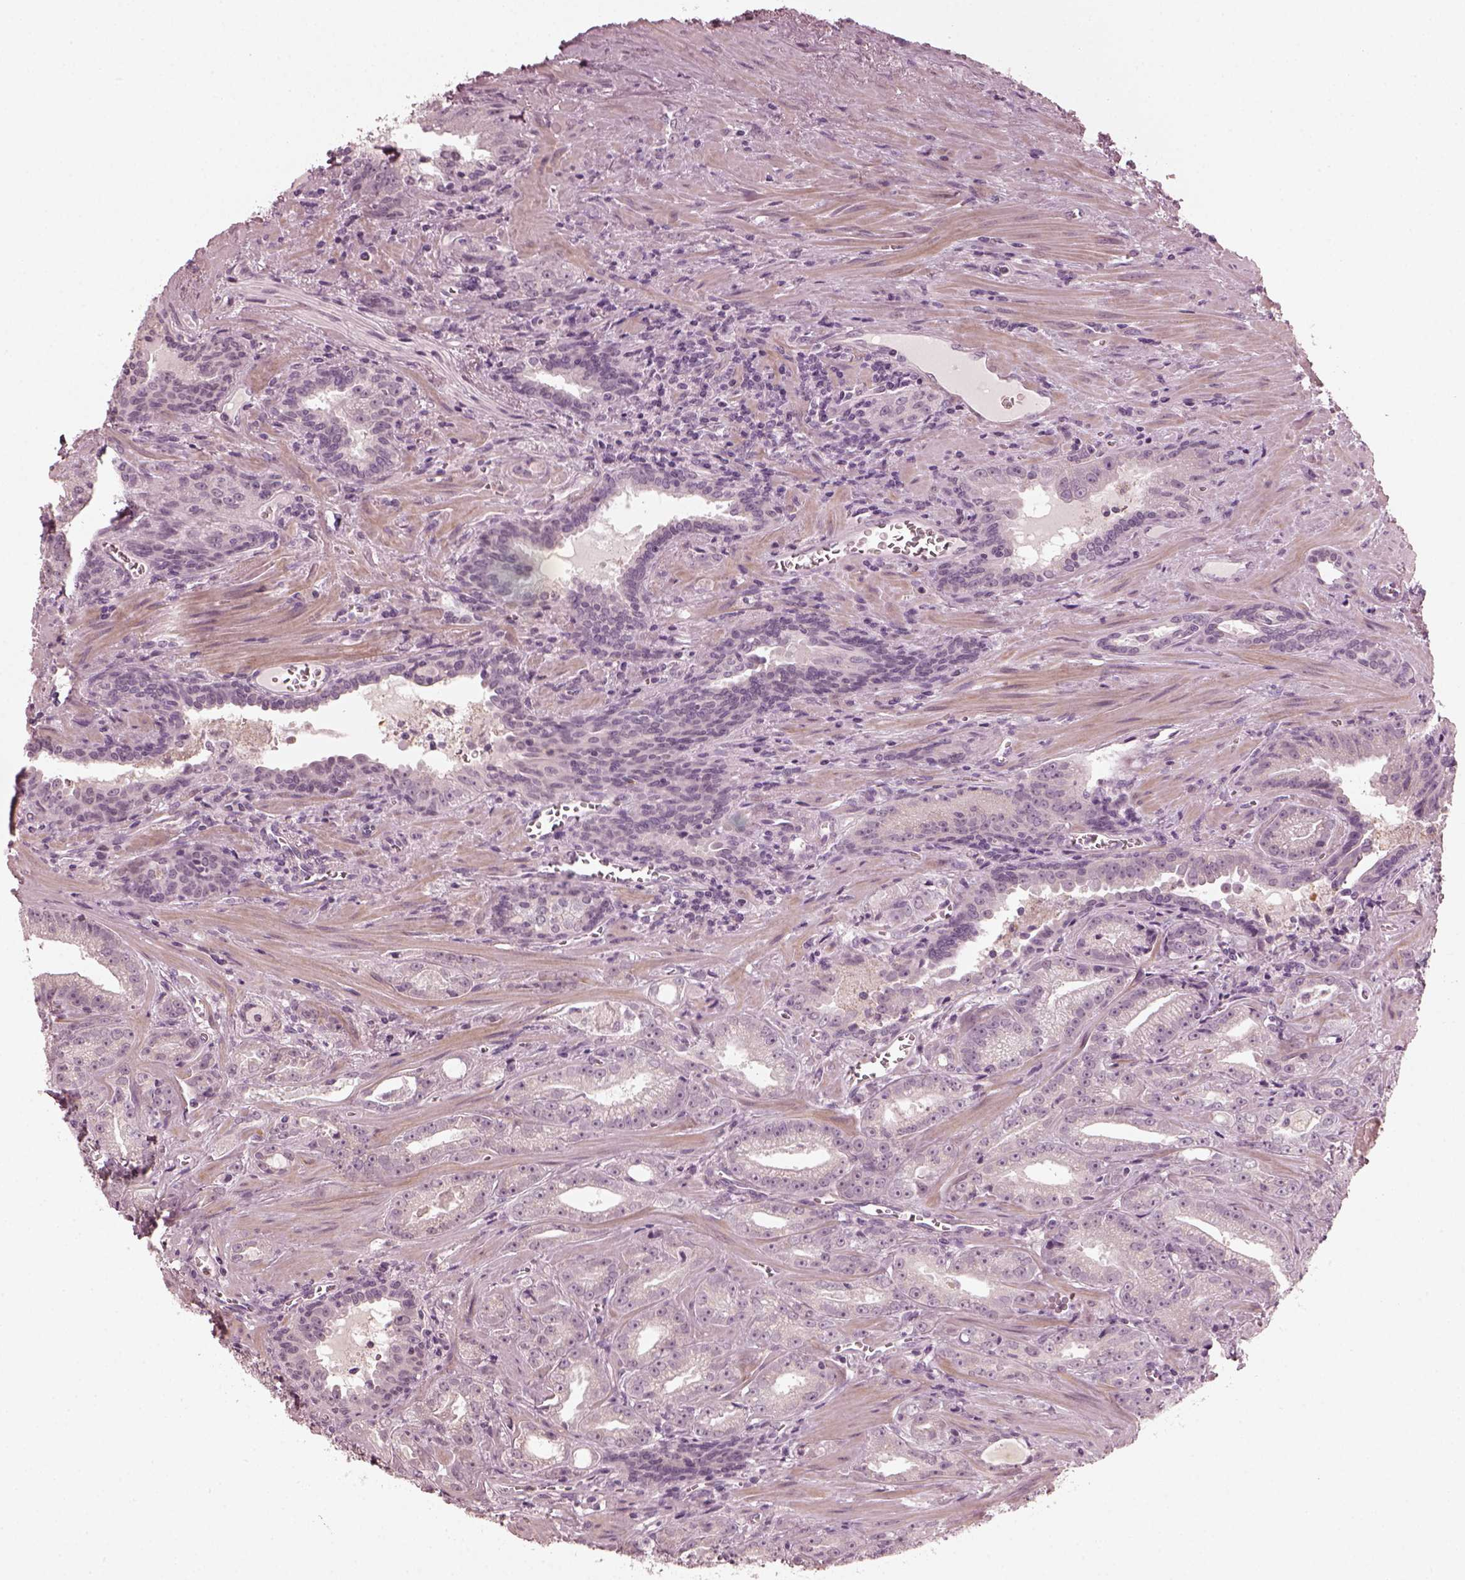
{"staining": {"intensity": "negative", "quantity": "none", "location": "none"}, "tissue": "prostate cancer", "cell_type": "Tumor cells", "image_type": "cancer", "snomed": [{"axis": "morphology", "description": "Adenocarcinoma, High grade"}, {"axis": "topography", "description": "Prostate"}], "caption": "DAB (3,3'-diaminobenzidine) immunohistochemical staining of human adenocarcinoma (high-grade) (prostate) reveals no significant staining in tumor cells. (DAB immunohistochemistry (IHC) visualized using brightfield microscopy, high magnification).", "gene": "CCDC170", "patient": {"sex": "male", "age": 68}}